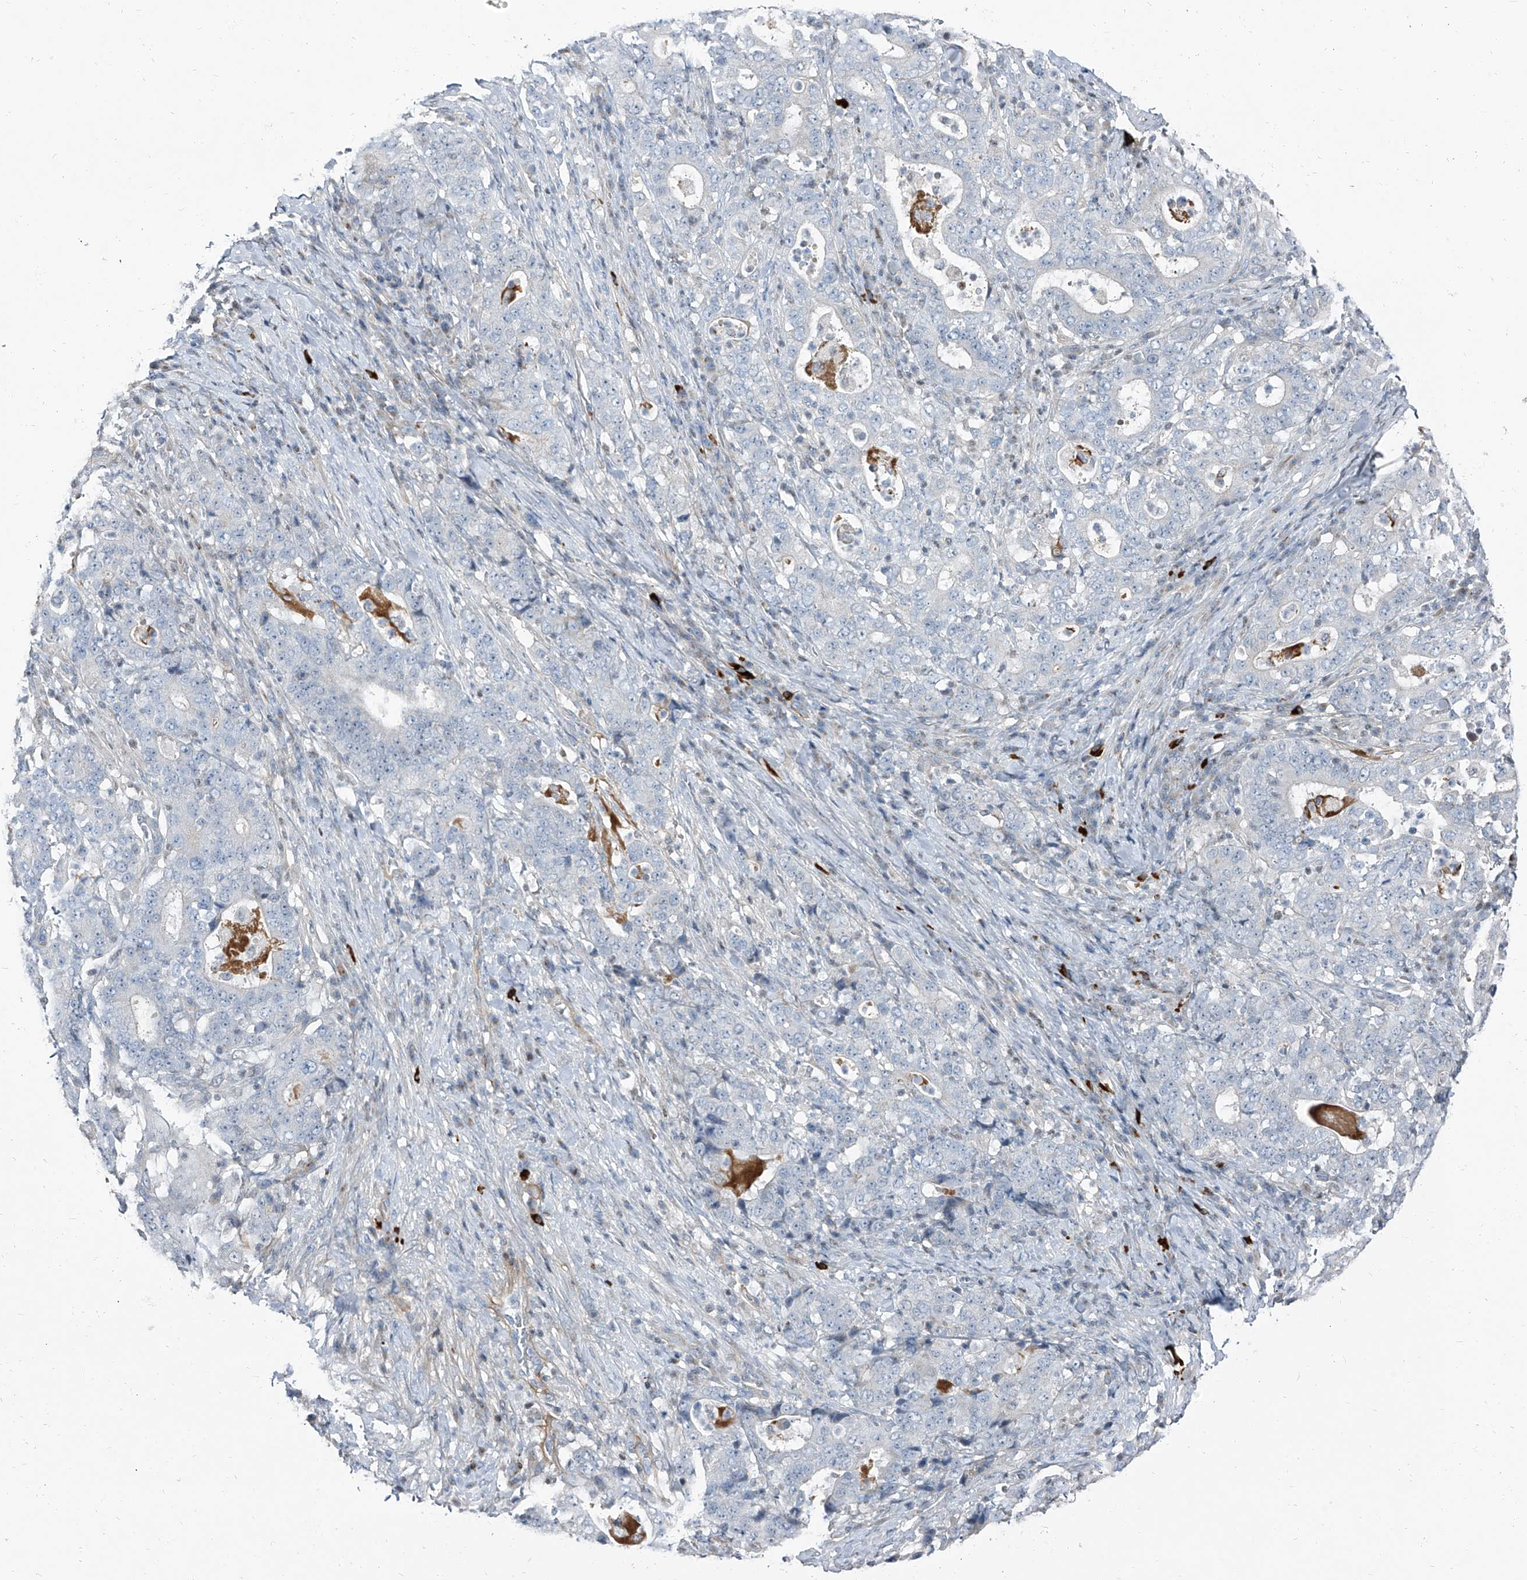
{"staining": {"intensity": "negative", "quantity": "none", "location": "none"}, "tissue": "stomach cancer", "cell_type": "Tumor cells", "image_type": "cancer", "snomed": [{"axis": "morphology", "description": "Normal tissue, NOS"}, {"axis": "morphology", "description": "Adenocarcinoma, NOS"}, {"axis": "topography", "description": "Stomach, upper"}, {"axis": "topography", "description": "Stomach"}], "caption": "Immunohistochemistry (IHC) image of adenocarcinoma (stomach) stained for a protein (brown), which displays no expression in tumor cells.", "gene": "HOXA3", "patient": {"sex": "male", "age": 59}}